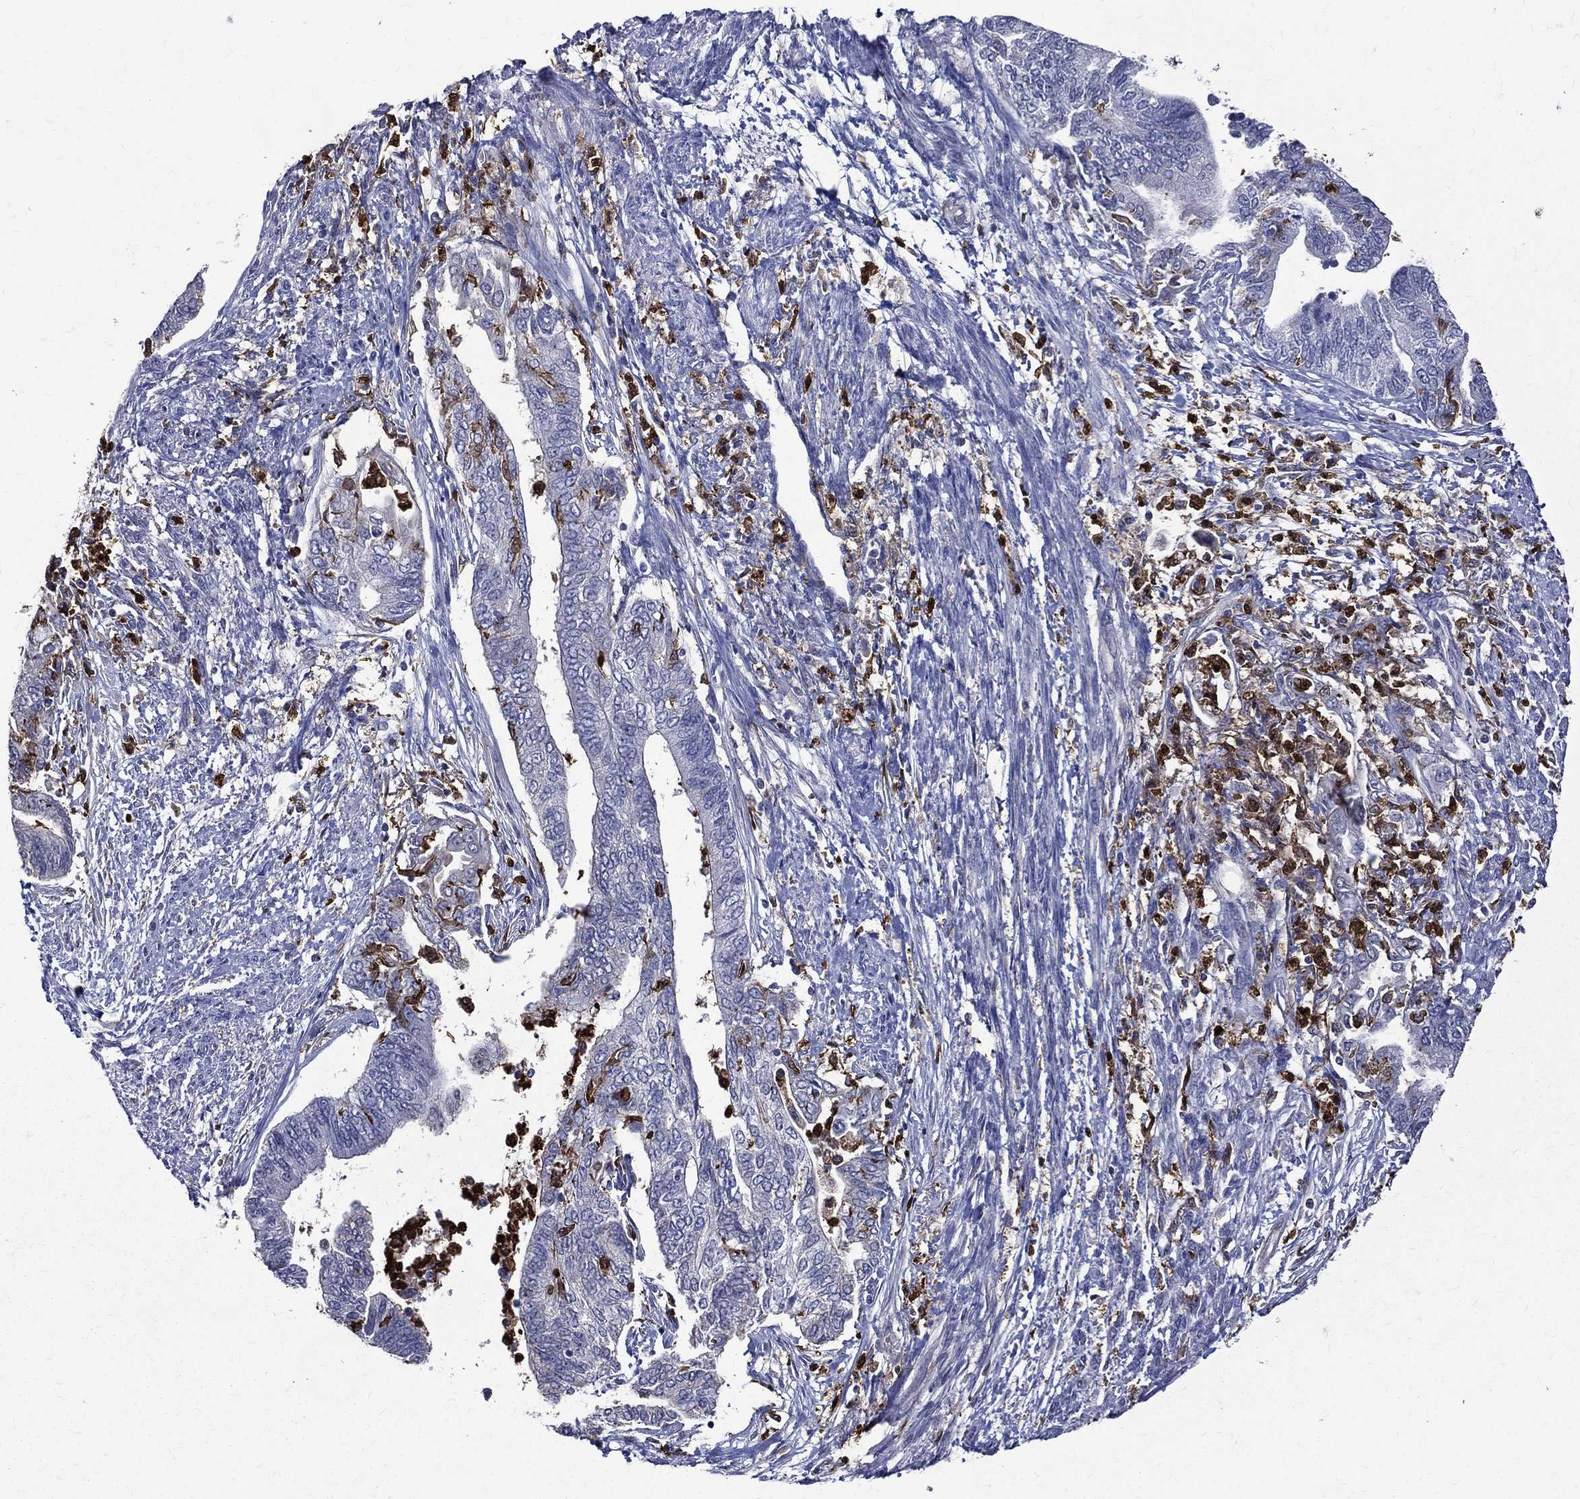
{"staining": {"intensity": "moderate", "quantity": "<25%", "location": "cytoplasmic/membranous"}, "tissue": "endometrial cancer", "cell_type": "Tumor cells", "image_type": "cancer", "snomed": [{"axis": "morphology", "description": "Adenocarcinoma, NOS"}, {"axis": "topography", "description": "Endometrium"}], "caption": "Immunohistochemical staining of adenocarcinoma (endometrial) demonstrates moderate cytoplasmic/membranous protein expression in approximately <25% of tumor cells.", "gene": "GPR171", "patient": {"sex": "female", "age": 65}}